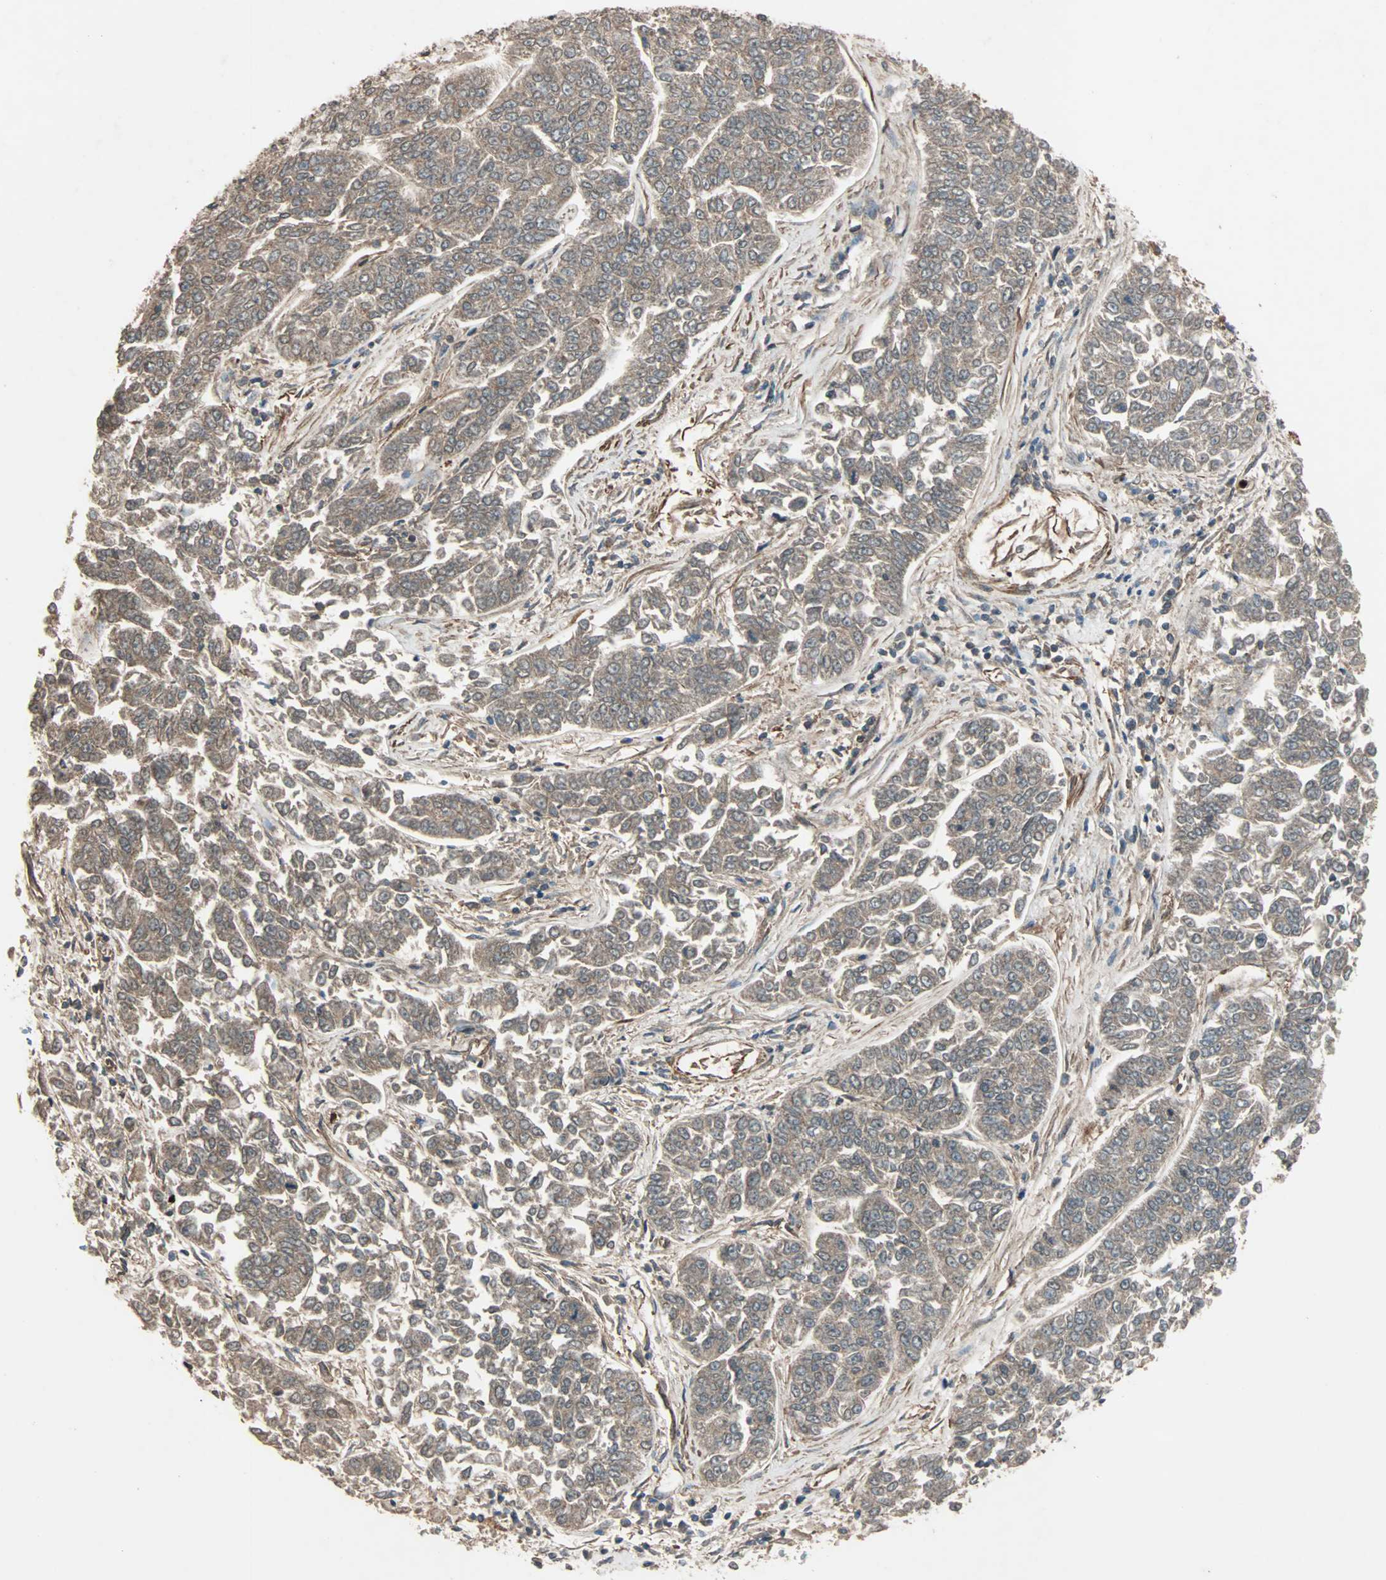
{"staining": {"intensity": "weak", "quantity": ">75%", "location": "cytoplasmic/membranous"}, "tissue": "lung cancer", "cell_type": "Tumor cells", "image_type": "cancer", "snomed": [{"axis": "morphology", "description": "Adenocarcinoma, NOS"}, {"axis": "topography", "description": "Lung"}], "caption": "The photomicrograph displays immunohistochemical staining of adenocarcinoma (lung). There is weak cytoplasmic/membranous positivity is present in about >75% of tumor cells.", "gene": "GCK", "patient": {"sex": "male", "age": 84}}